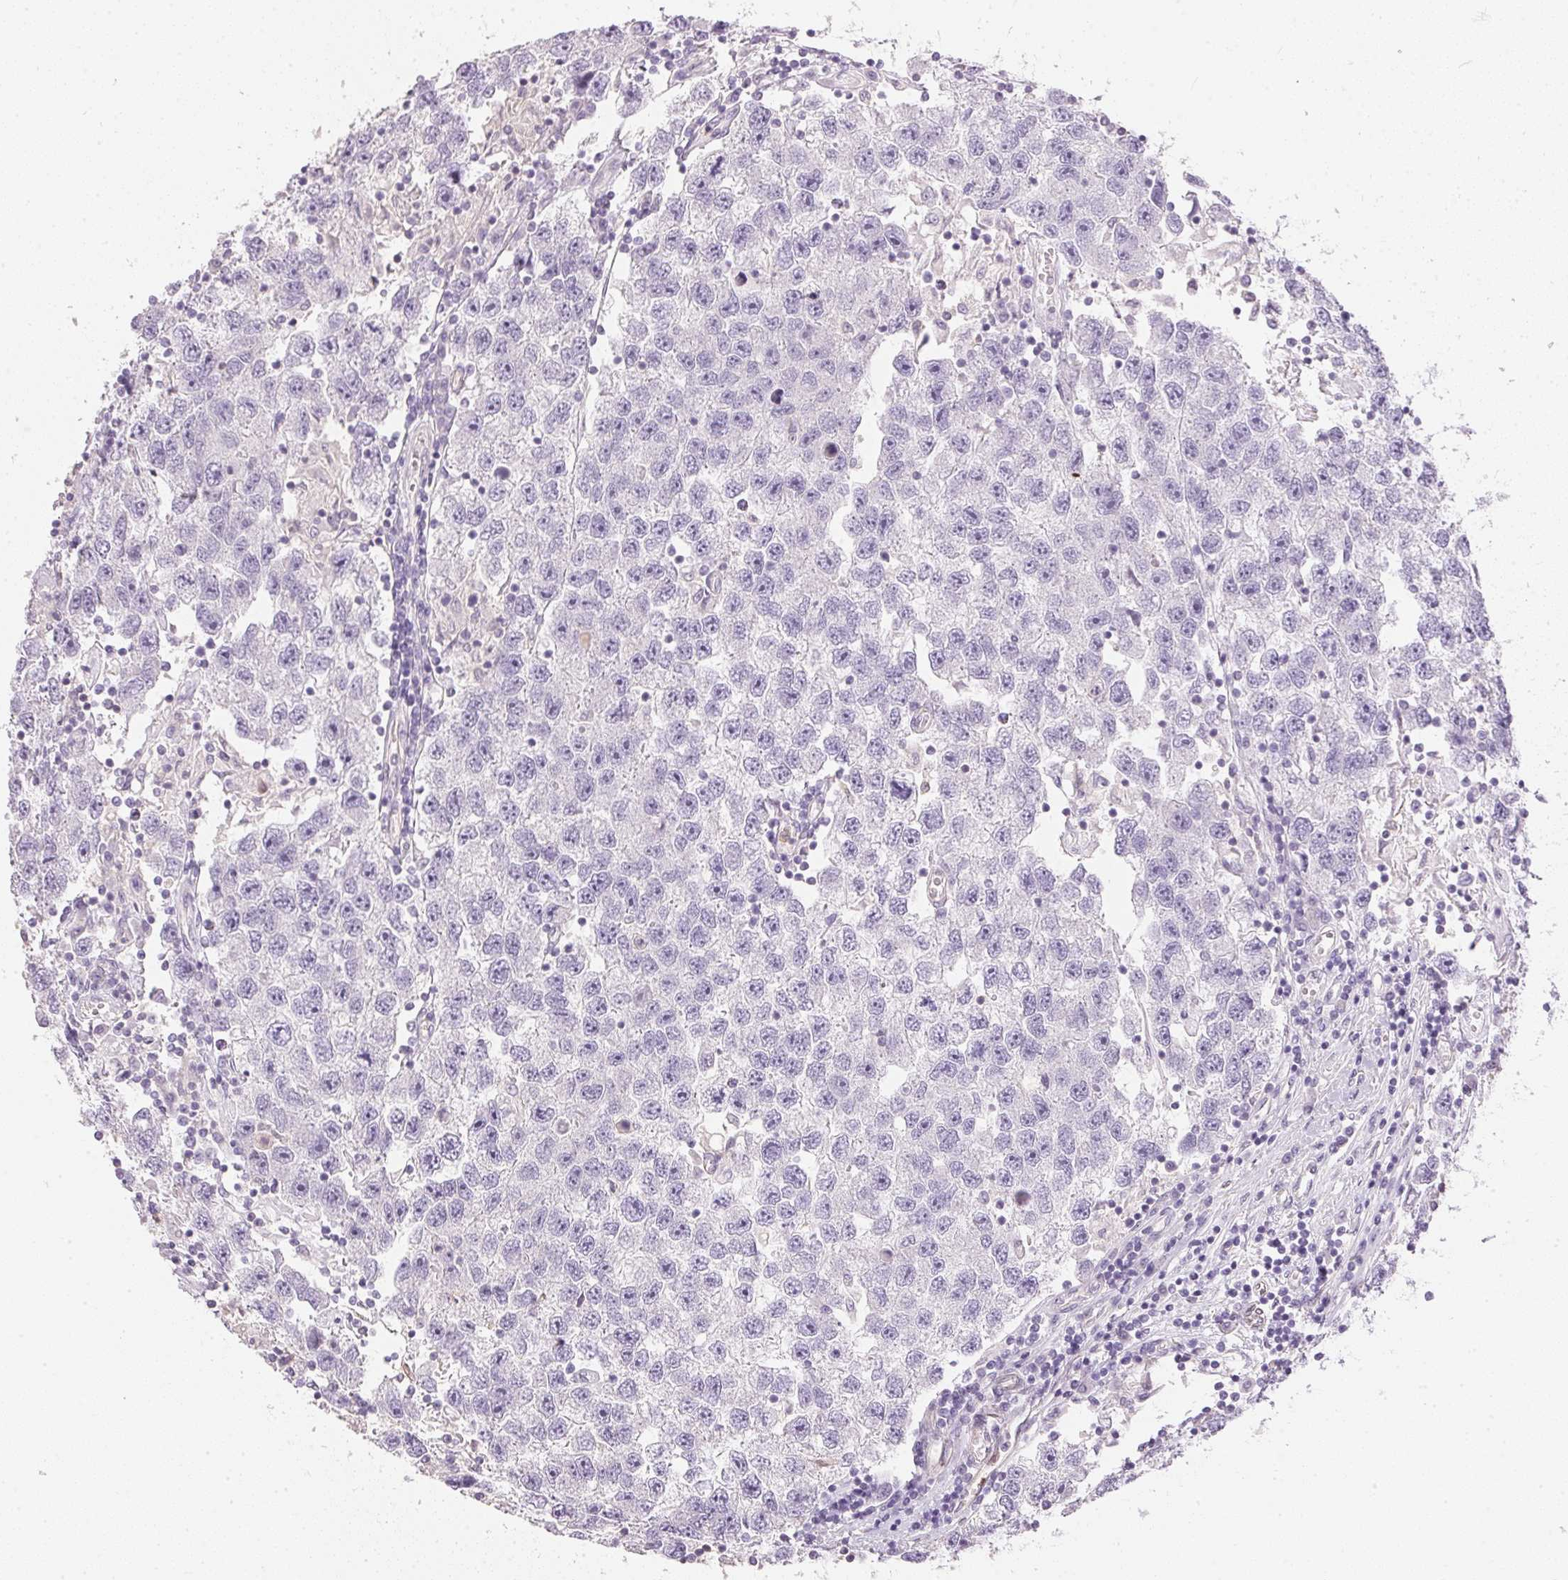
{"staining": {"intensity": "negative", "quantity": "none", "location": "none"}, "tissue": "testis cancer", "cell_type": "Tumor cells", "image_type": "cancer", "snomed": [{"axis": "morphology", "description": "Seminoma, NOS"}, {"axis": "topography", "description": "Testis"}], "caption": "This image is of testis cancer (seminoma) stained with IHC to label a protein in brown with the nuclei are counter-stained blue. There is no positivity in tumor cells. The staining was performed using DAB (3,3'-diaminobenzidine) to visualize the protein expression in brown, while the nuclei were stained in blue with hematoxylin (Magnification: 20x).", "gene": "S100A3", "patient": {"sex": "male", "age": 26}}